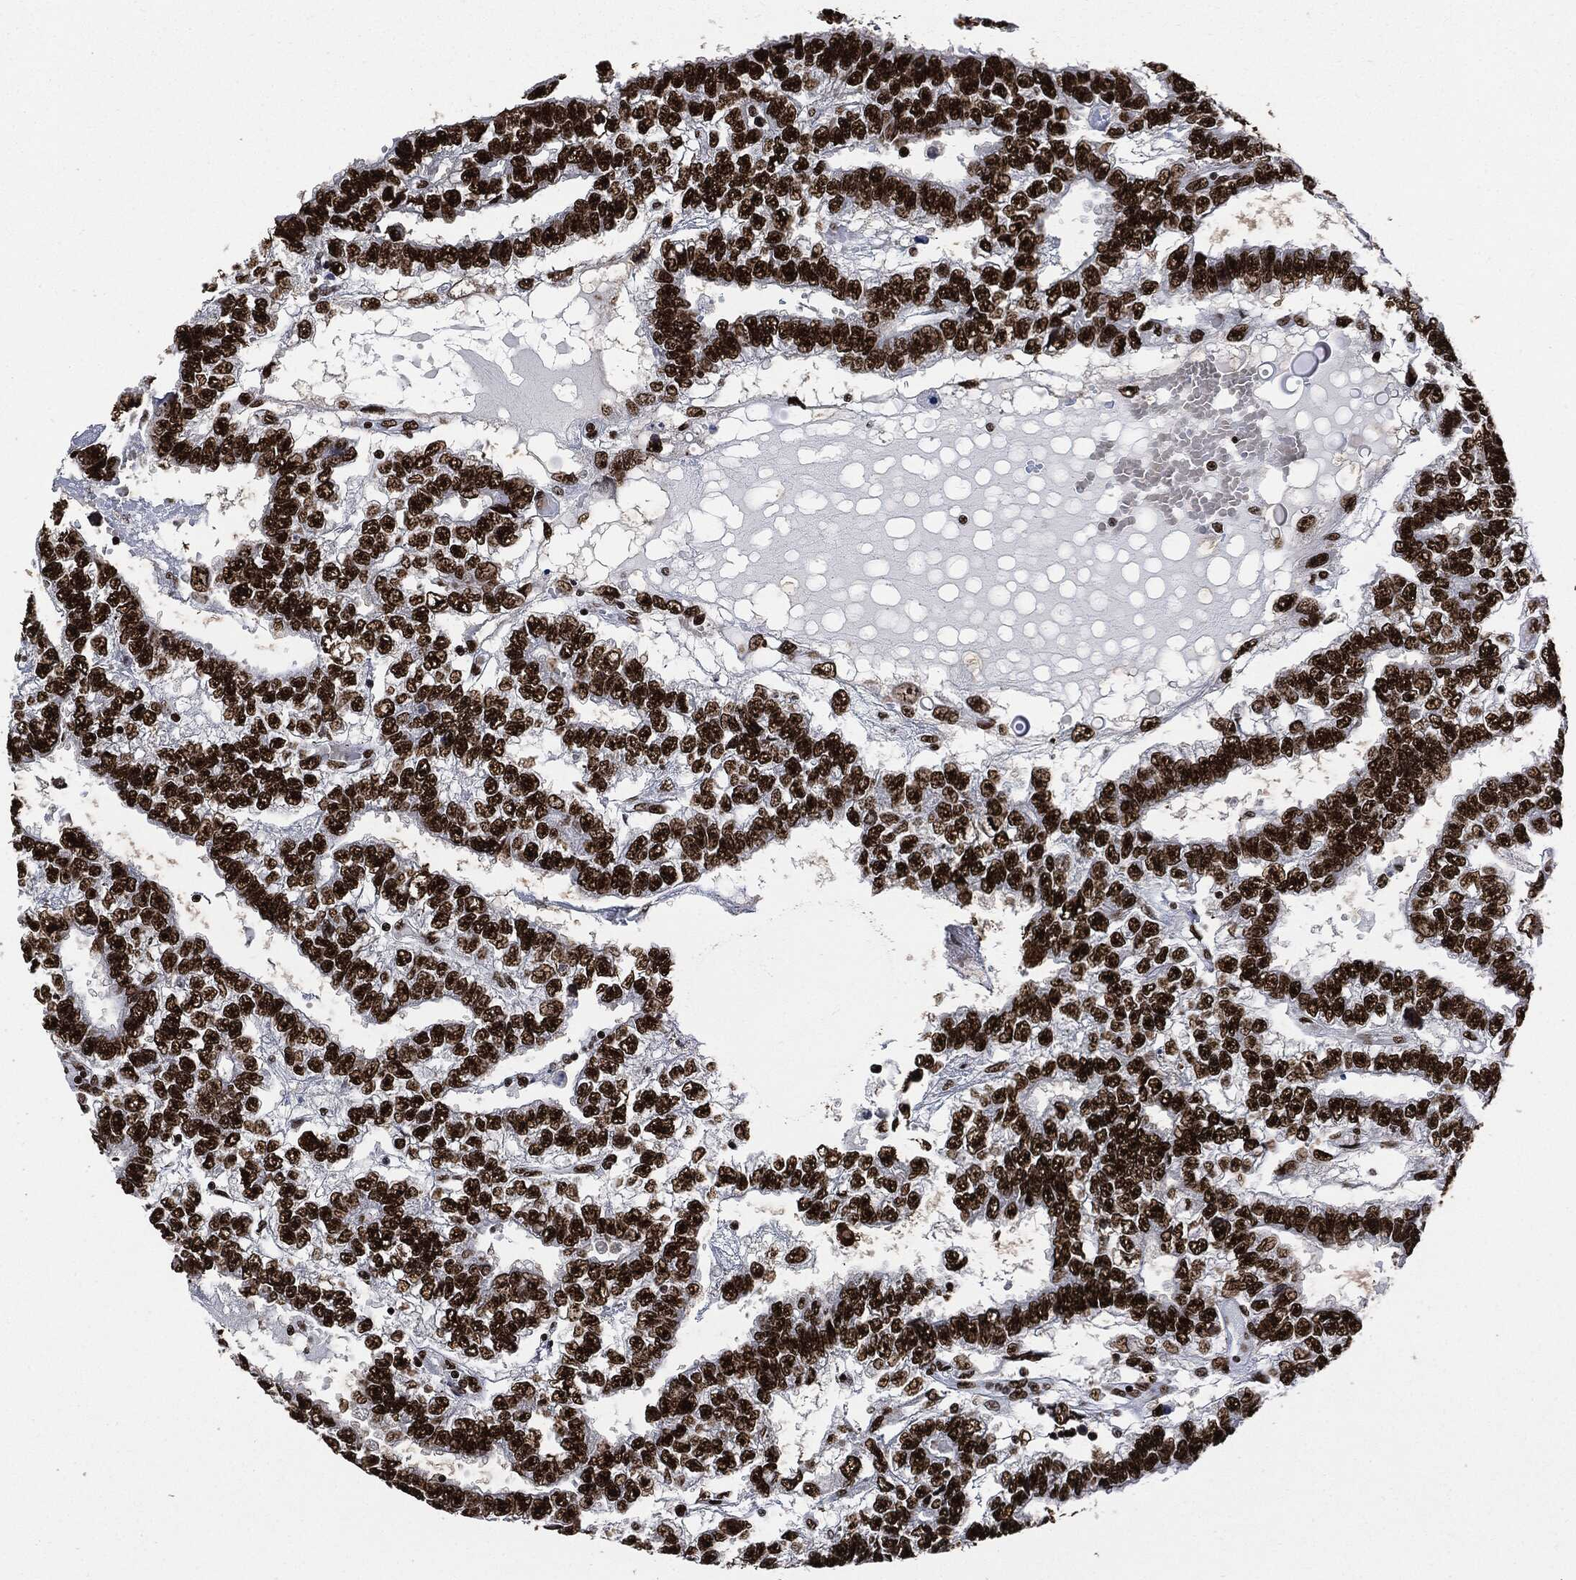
{"staining": {"intensity": "strong", "quantity": ">75%", "location": "nuclear"}, "tissue": "testis cancer", "cell_type": "Tumor cells", "image_type": "cancer", "snomed": [{"axis": "morphology", "description": "Carcinoma, Embryonal, NOS"}, {"axis": "topography", "description": "Testis"}], "caption": "Tumor cells show strong nuclear staining in about >75% of cells in testis embryonal carcinoma.", "gene": "RECQL", "patient": {"sex": "male", "age": 25}}